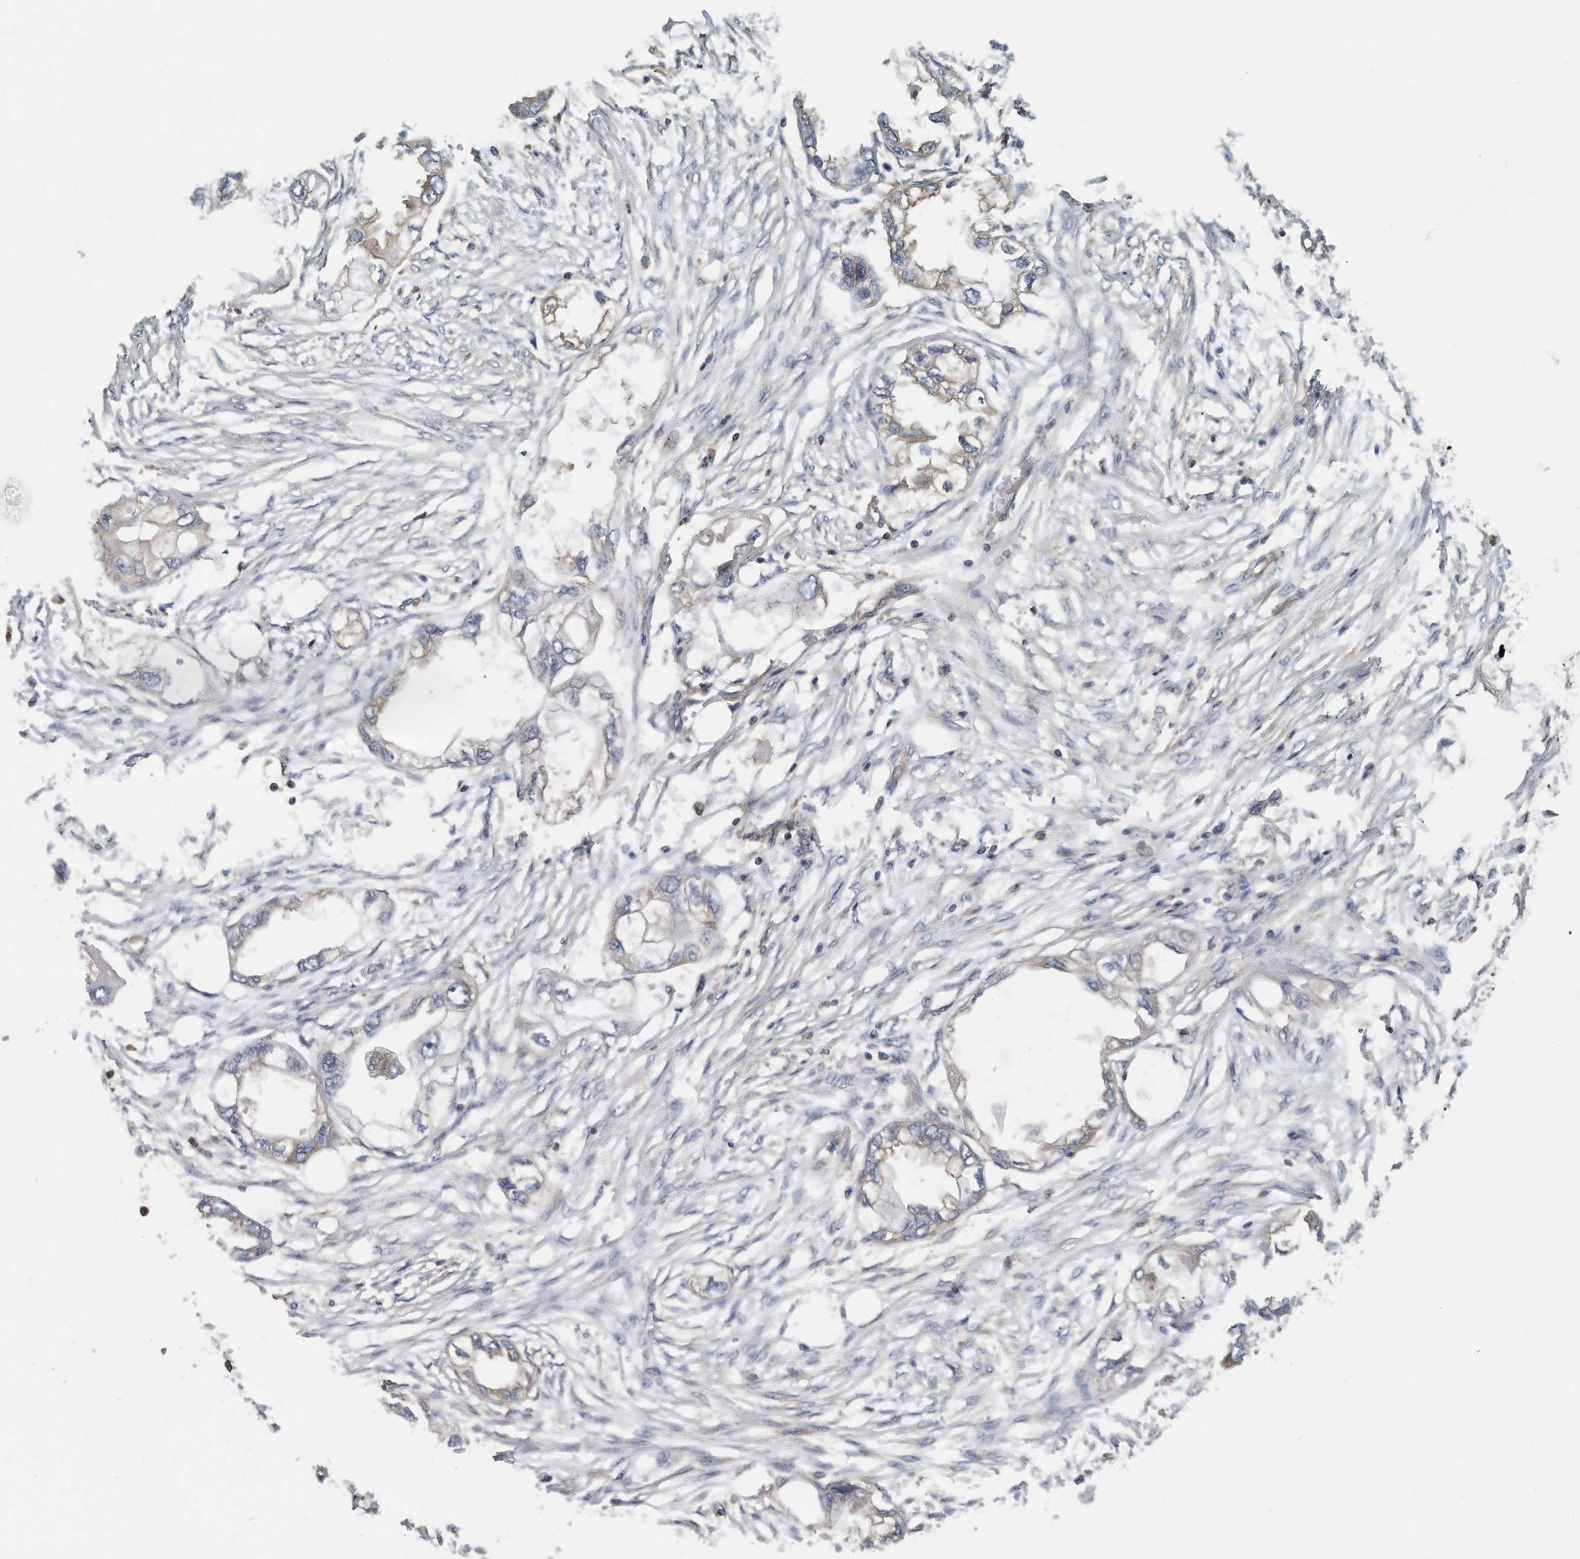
{"staining": {"intensity": "weak", "quantity": "<25%", "location": "cytoplasmic/membranous"}, "tissue": "endometrial cancer", "cell_type": "Tumor cells", "image_type": "cancer", "snomed": [{"axis": "morphology", "description": "Adenocarcinoma, NOS"}, {"axis": "morphology", "description": "Adenocarcinoma, metastatic, NOS"}, {"axis": "topography", "description": "Adipose tissue"}, {"axis": "topography", "description": "Endometrium"}], "caption": "IHC image of human endometrial cancer stained for a protein (brown), which displays no staining in tumor cells.", "gene": "EIF3I", "patient": {"sex": "female", "age": 67}}